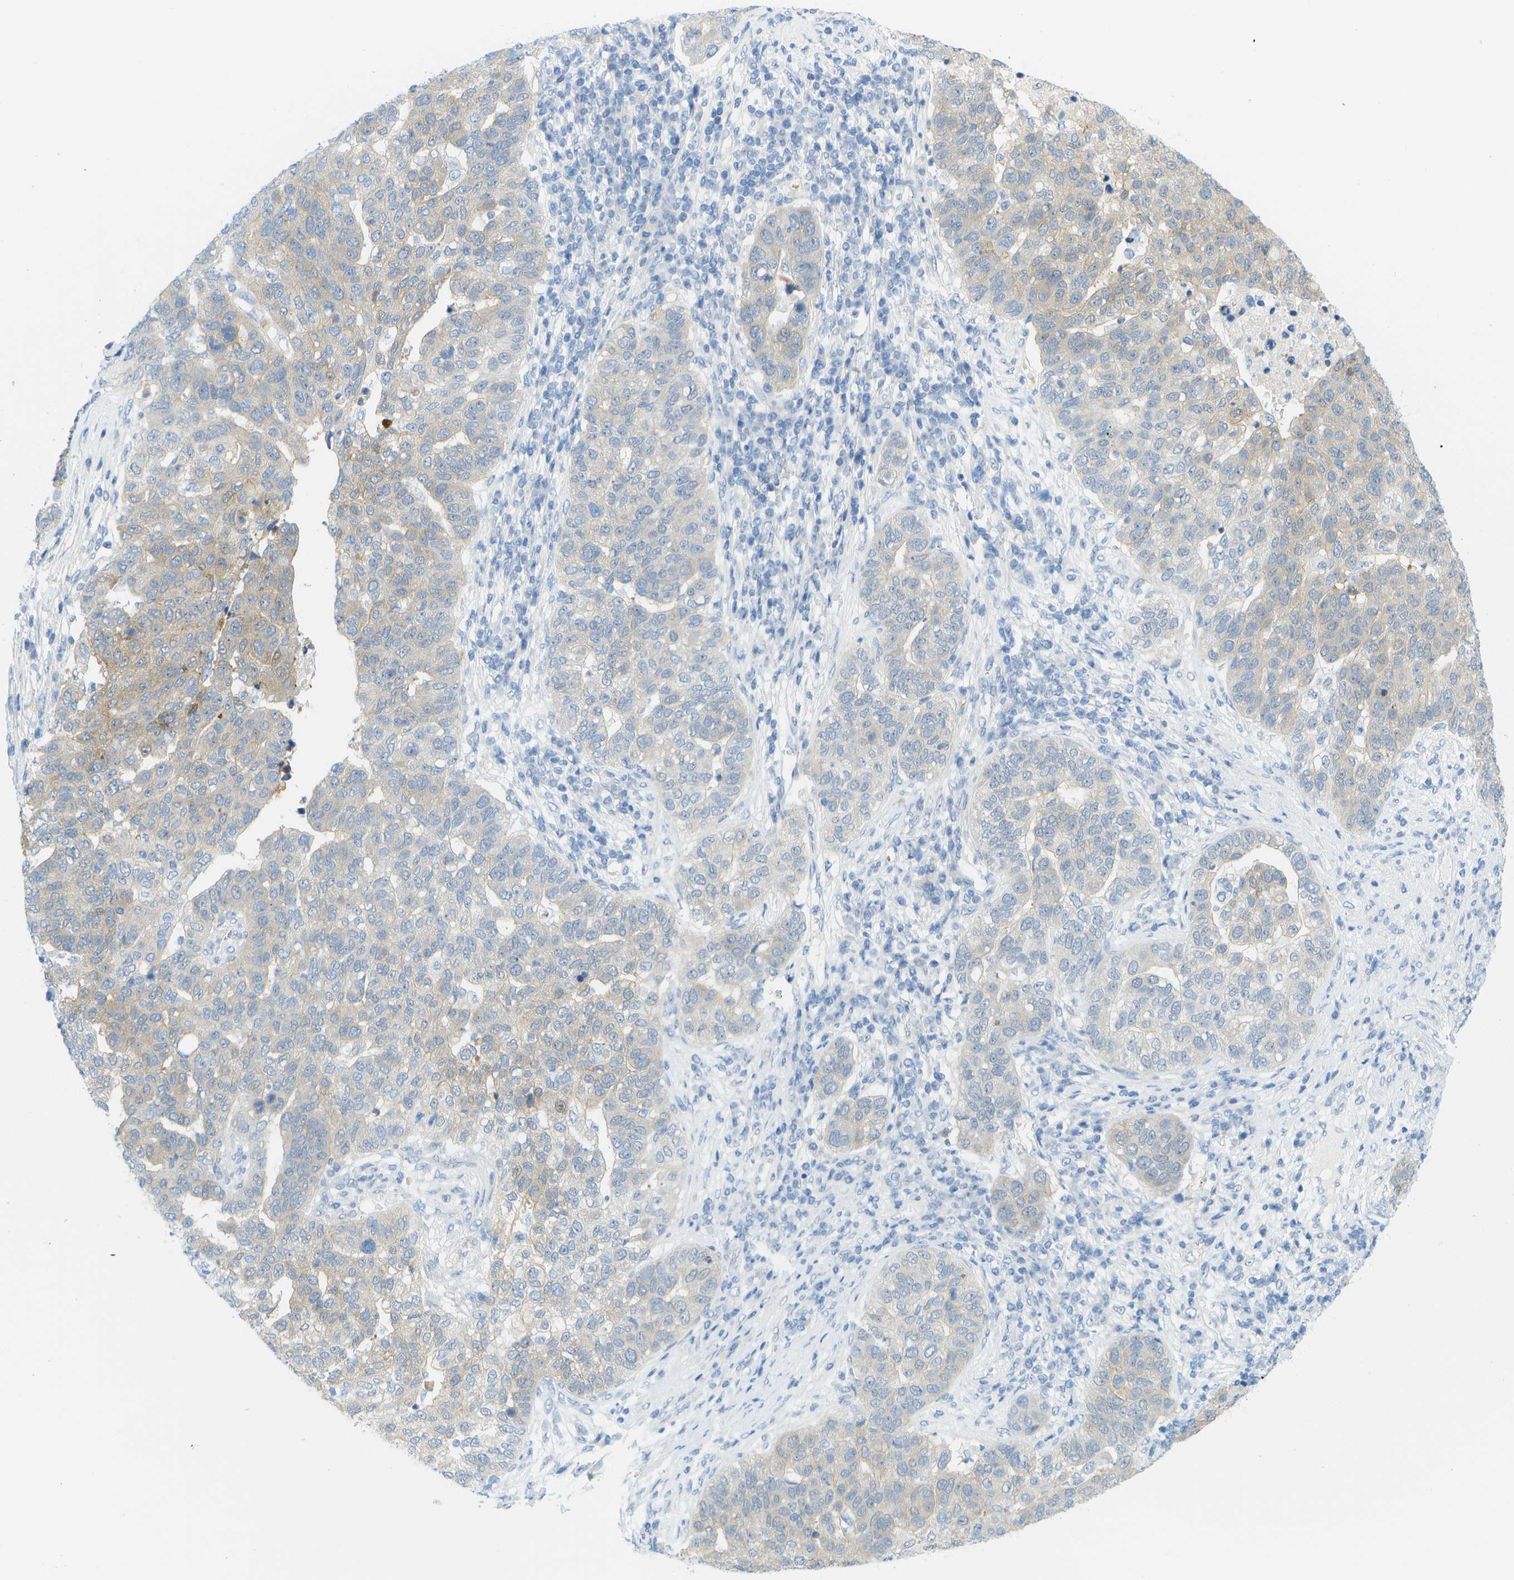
{"staining": {"intensity": "weak", "quantity": "<25%", "location": "cytoplasmic/membranous"}, "tissue": "pancreatic cancer", "cell_type": "Tumor cells", "image_type": "cancer", "snomed": [{"axis": "morphology", "description": "Adenocarcinoma, NOS"}, {"axis": "topography", "description": "Pancreas"}], "caption": "This is a photomicrograph of immunohistochemistry staining of pancreatic adenocarcinoma, which shows no positivity in tumor cells.", "gene": "CUL9", "patient": {"sex": "female", "age": 61}}